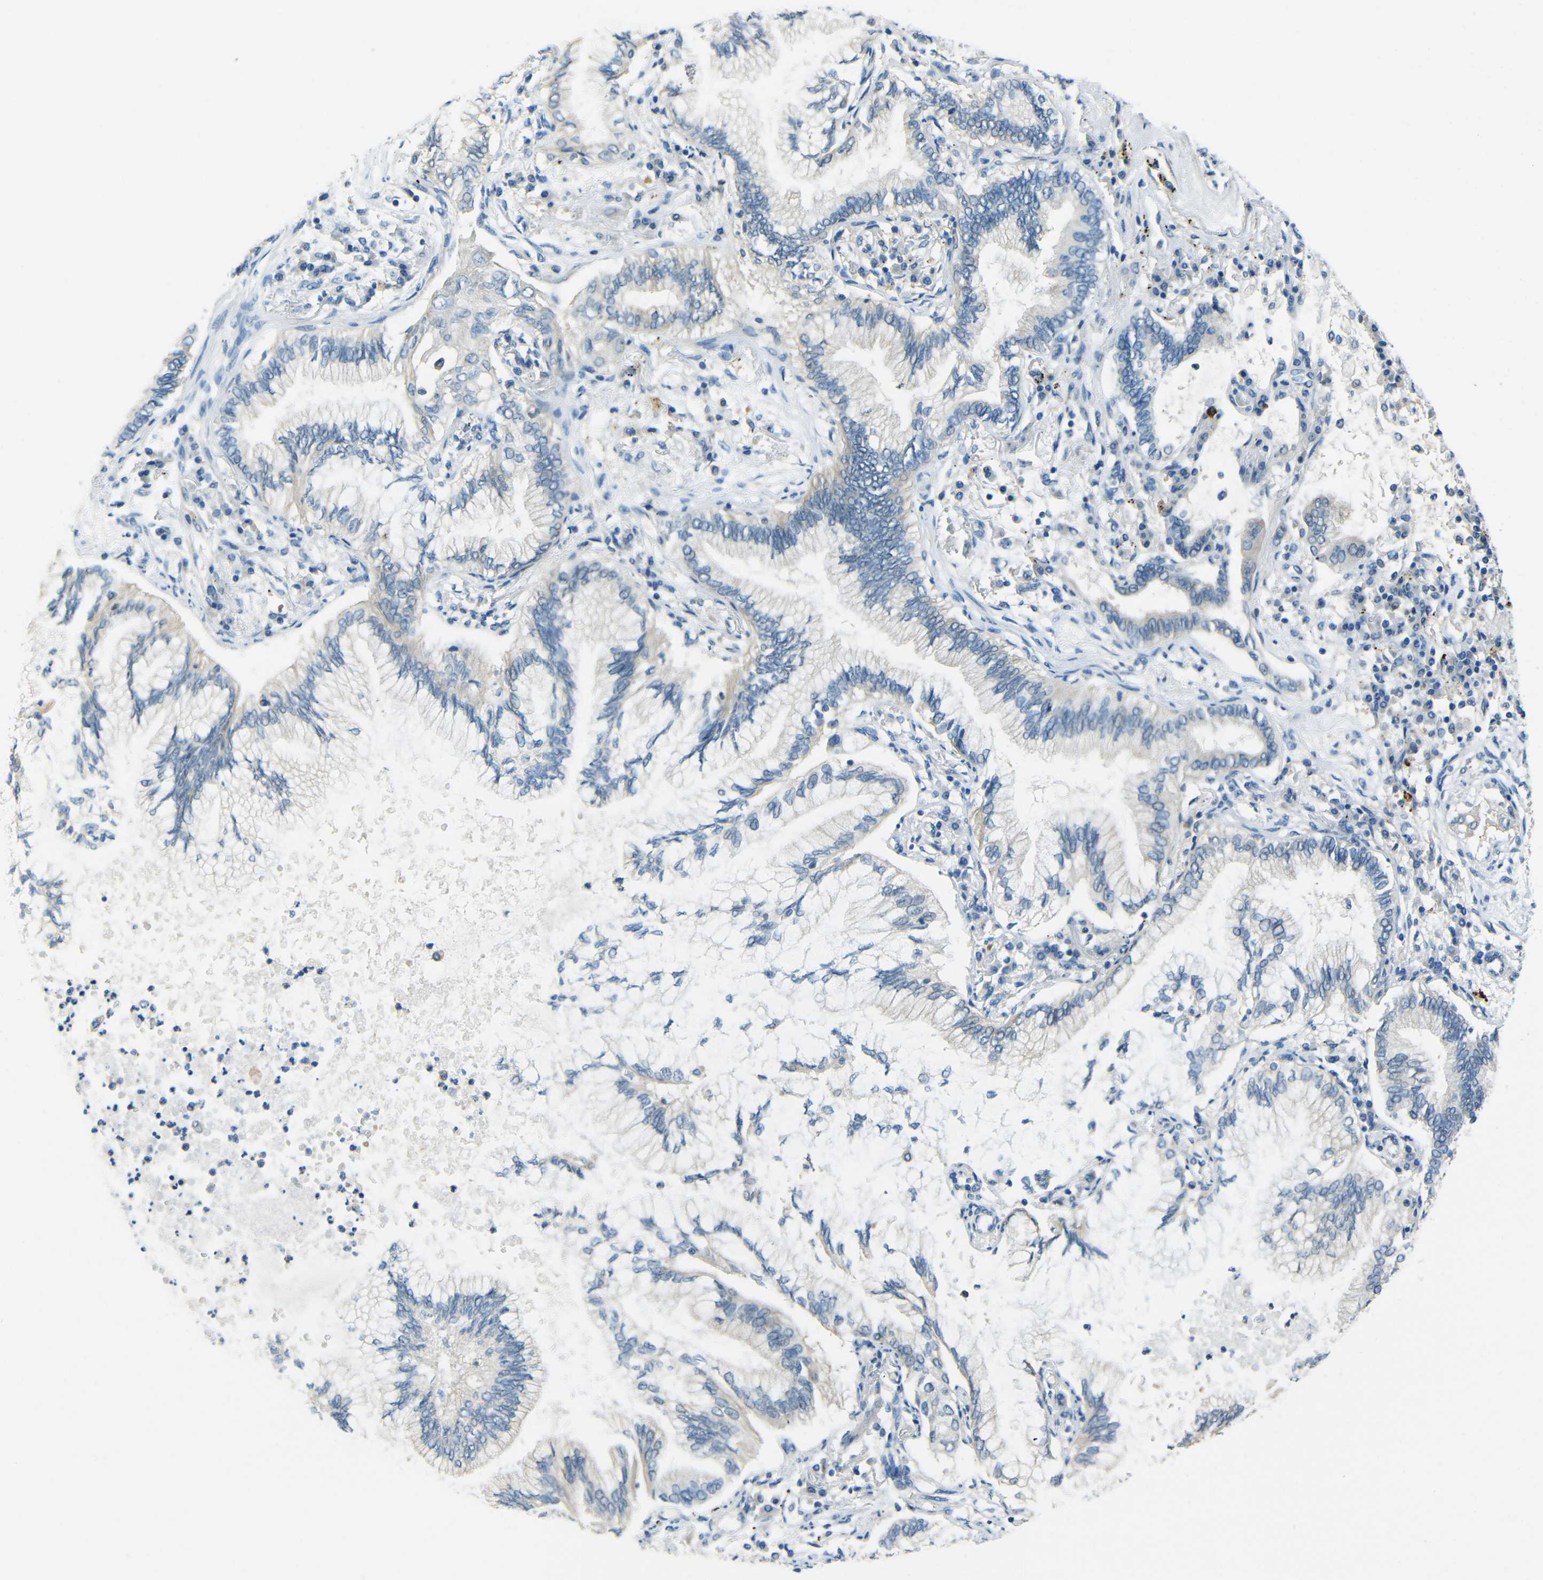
{"staining": {"intensity": "negative", "quantity": "none", "location": "none"}, "tissue": "lung cancer", "cell_type": "Tumor cells", "image_type": "cancer", "snomed": [{"axis": "morphology", "description": "Normal tissue, NOS"}, {"axis": "morphology", "description": "Adenocarcinoma, NOS"}, {"axis": "topography", "description": "Bronchus"}, {"axis": "topography", "description": "Lung"}], "caption": "IHC photomicrograph of neoplastic tissue: lung adenocarcinoma stained with DAB exhibits no significant protein staining in tumor cells. (Brightfield microscopy of DAB (3,3'-diaminobenzidine) immunohistochemistry (IHC) at high magnification).", "gene": "CYP26B1", "patient": {"sex": "female", "age": 70}}